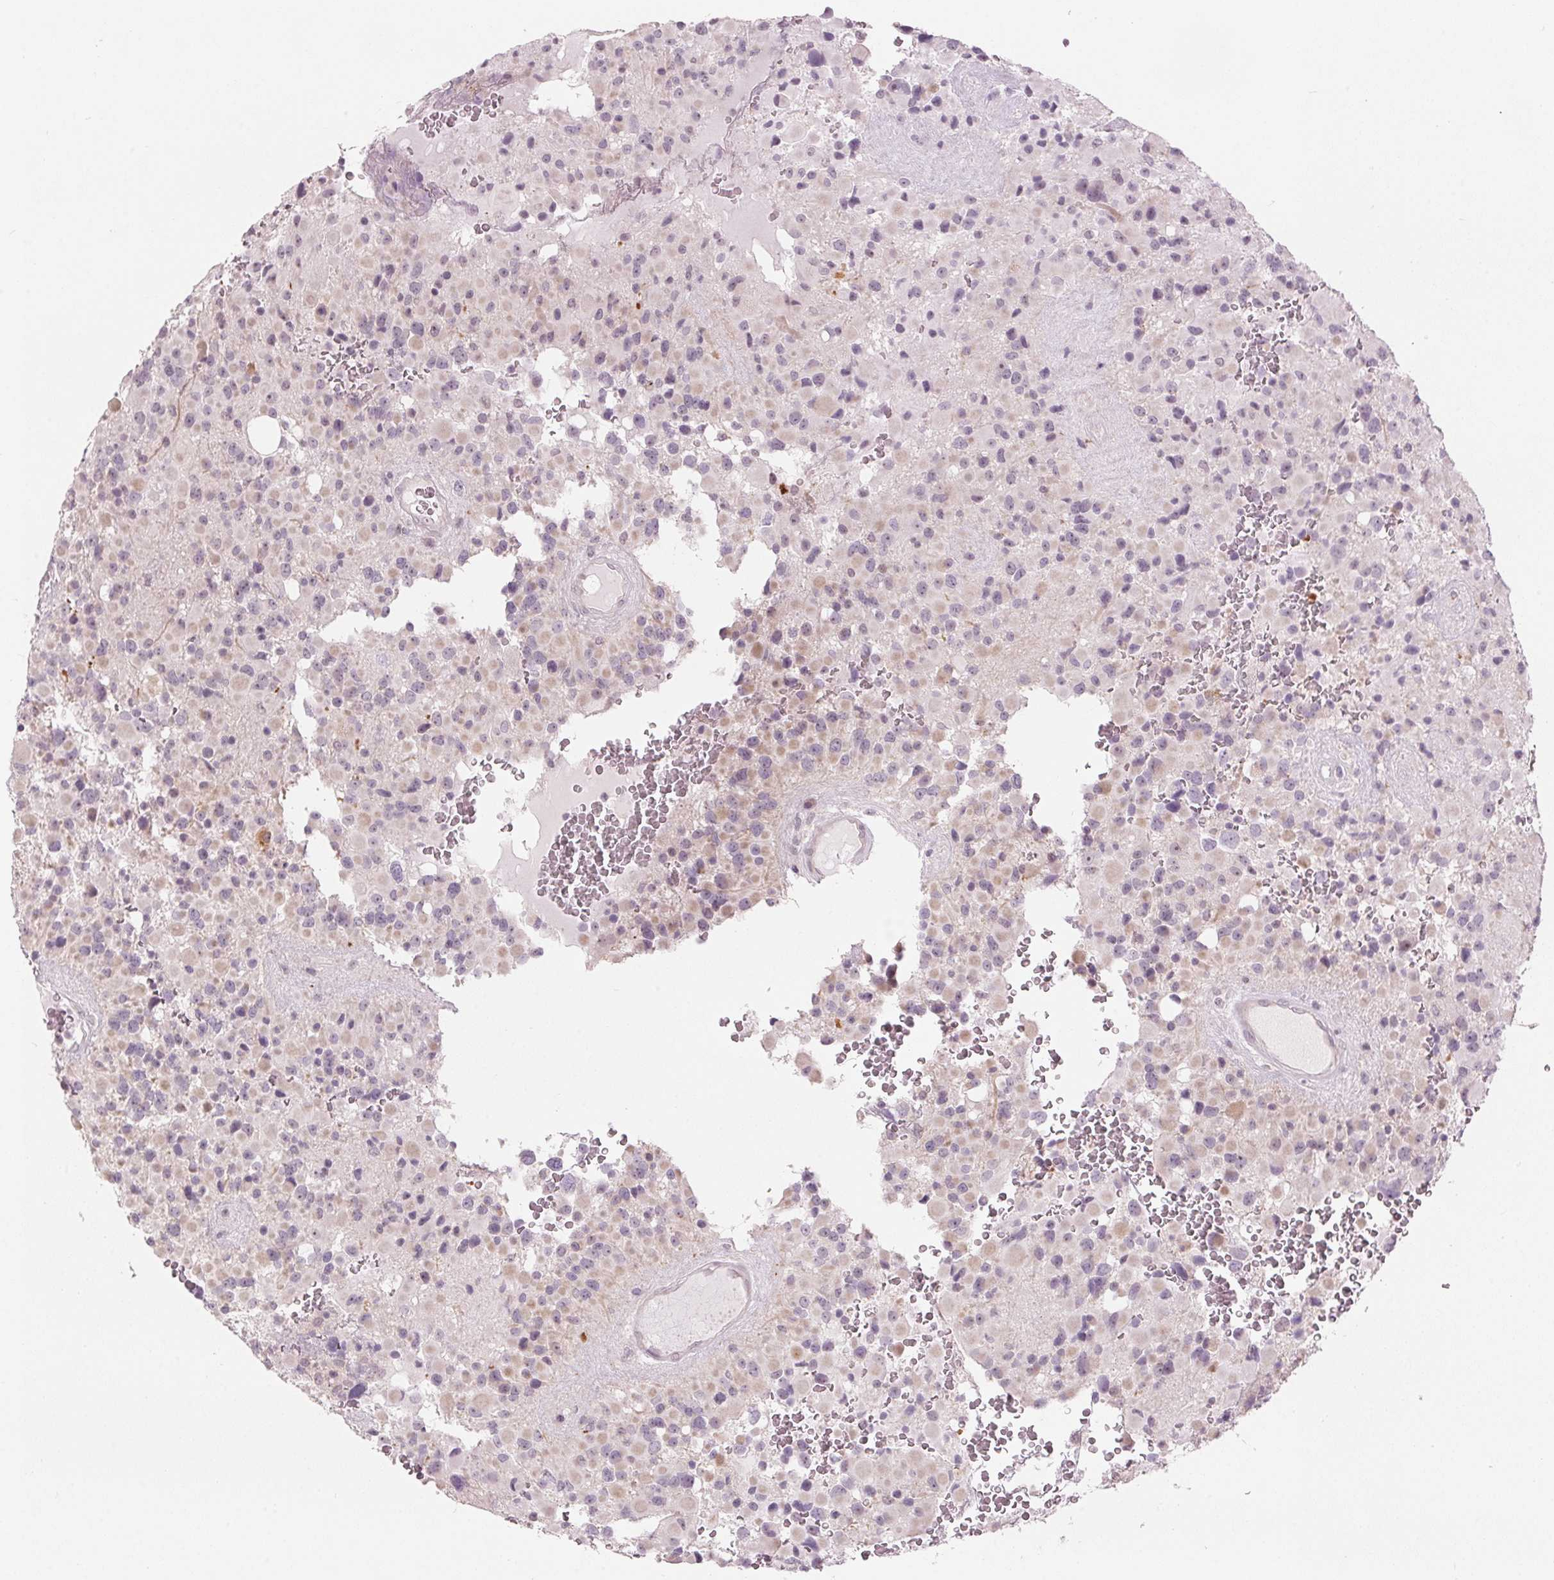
{"staining": {"intensity": "weak", "quantity": "<25%", "location": "cytoplasmic/membranous"}, "tissue": "glioma", "cell_type": "Tumor cells", "image_type": "cancer", "snomed": [{"axis": "morphology", "description": "Glioma, malignant, High grade"}, {"axis": "topography", "description": "Brain"}], "caption": "Glioma stained for a protein using immunohistochemistry shows no positivity tumor cells.", "gene": "TMED6", "patient": {"sex": "female", "age": 40}}